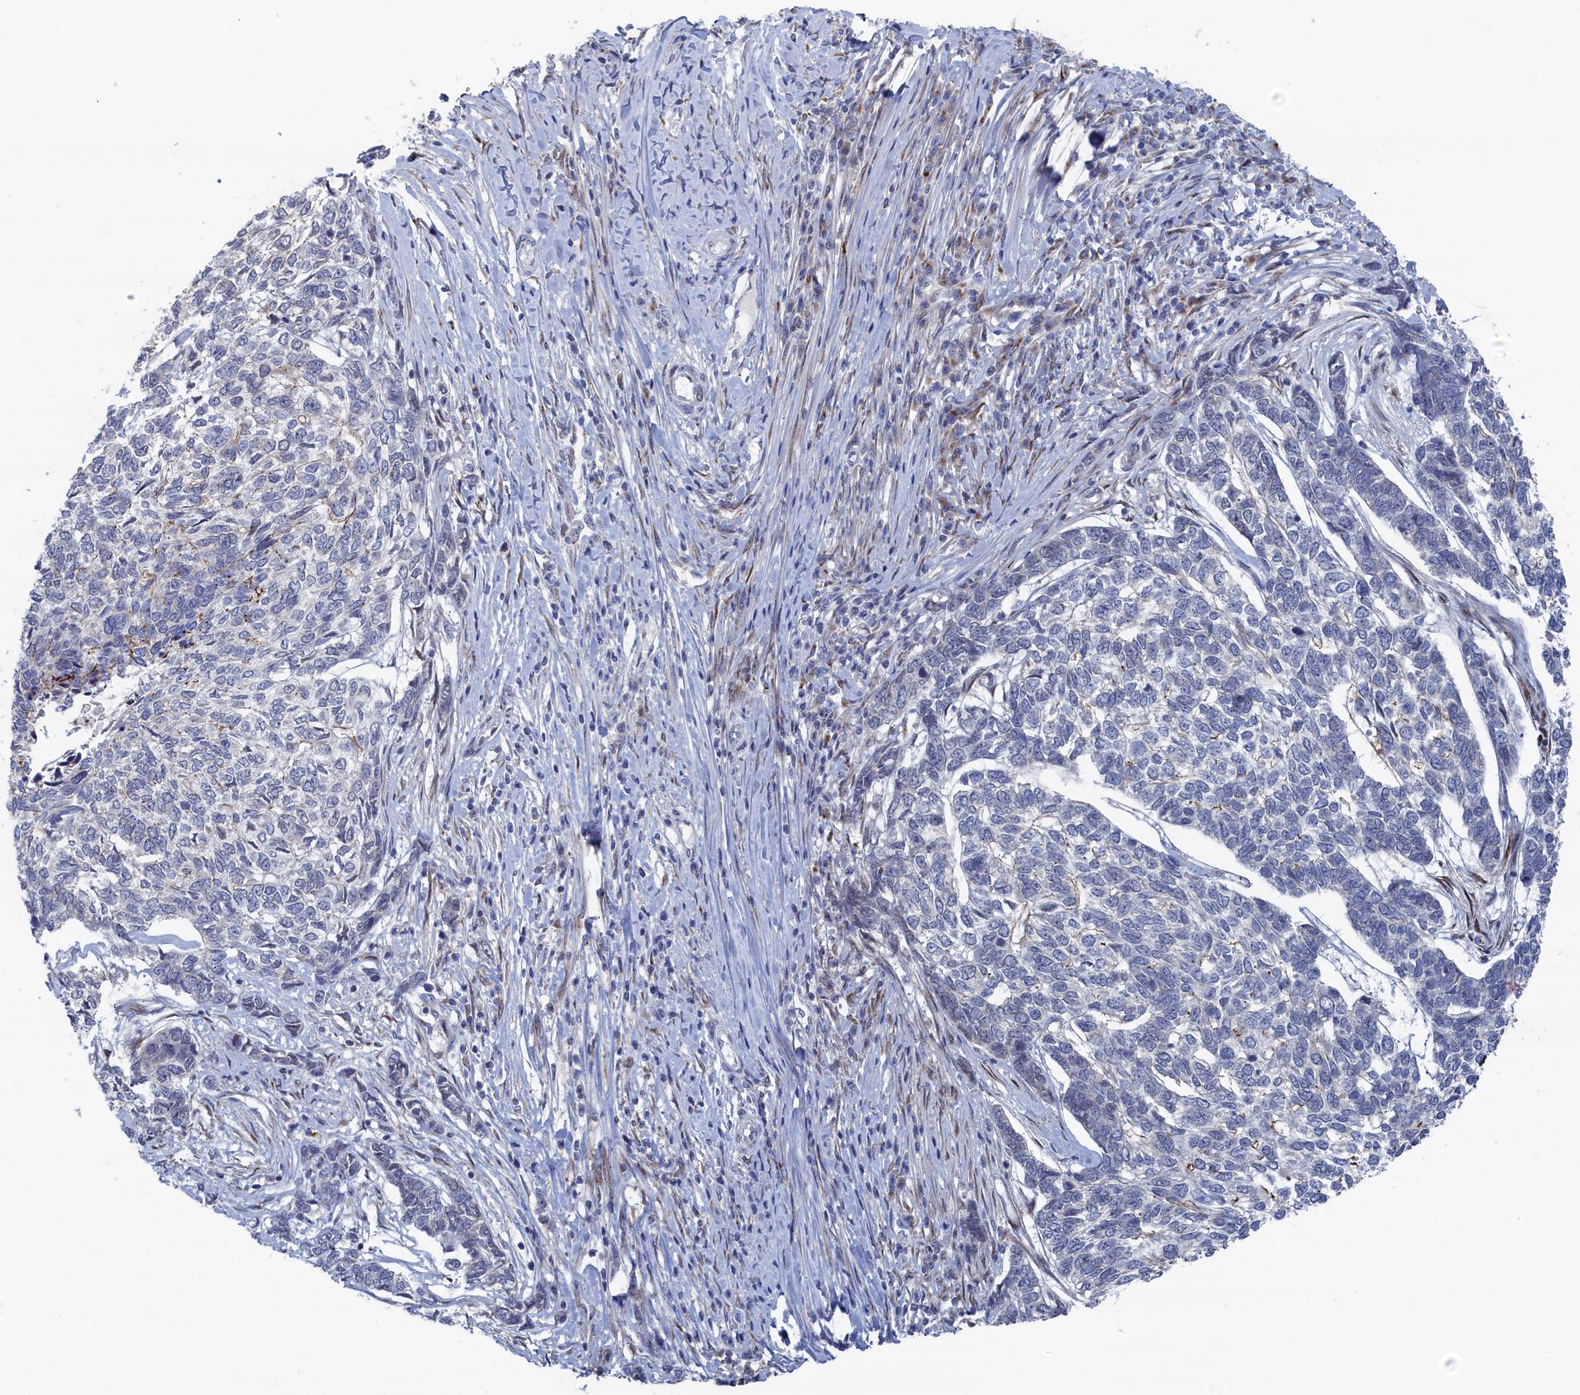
{"staining": {"intensity": "negative", "quantity": "none", "location": "none"}, "tissue": "skin cancer", "cell_type": "Tumor cells", "image_type": "cancer", "snomed": [{"axis": "morphology", "description": "Basal cell carcinoma"}, {"axis": "topography", "description": "Skin"}], "caption": "A histopathology image of human skin basal cell carcinoma is negative for staining in tumor cells.", "gene": "IRX1", "patient": {"sex": "female", "age": 65}}